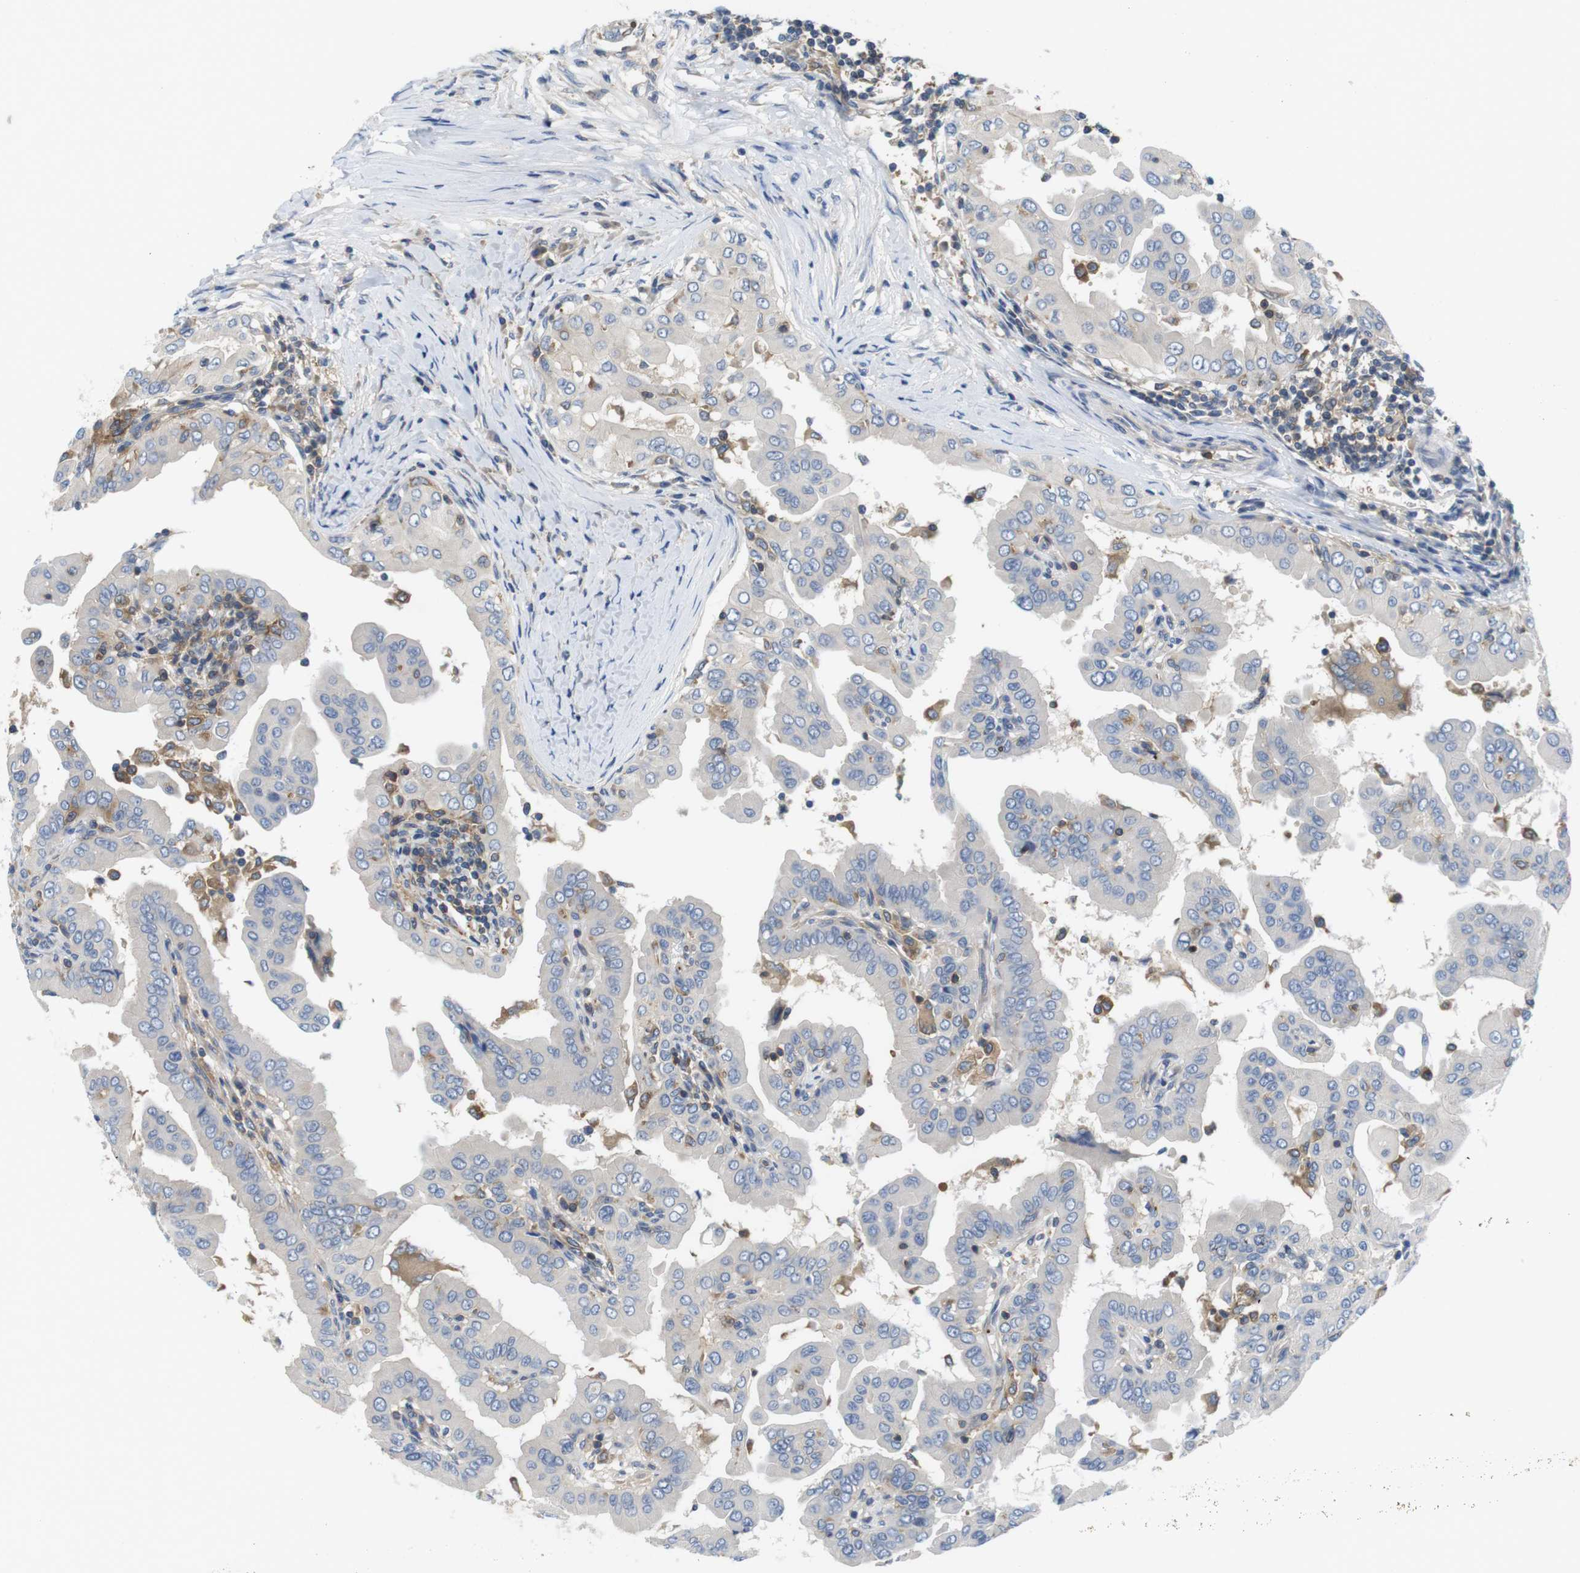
{"staining": {"intensity": "negative", "quantity": "none", "location": "none"}, "tissue": "thyroid cancer", "cell_type": "Tumor cells", "image_type": "cancer", "snomed": [{"axis": "morphology", "description": "Papillary adenocarcinoma, NOS"}, {"axis": "topography", "description": "Thyroid gland"}], "caption": "Immunohistochemistry of thyroid papillary adenocarcinoma demonstrates no staining in tumor cells.", "gene": "HERPUD2", "patient": {"sex": "male", "age": 33}}